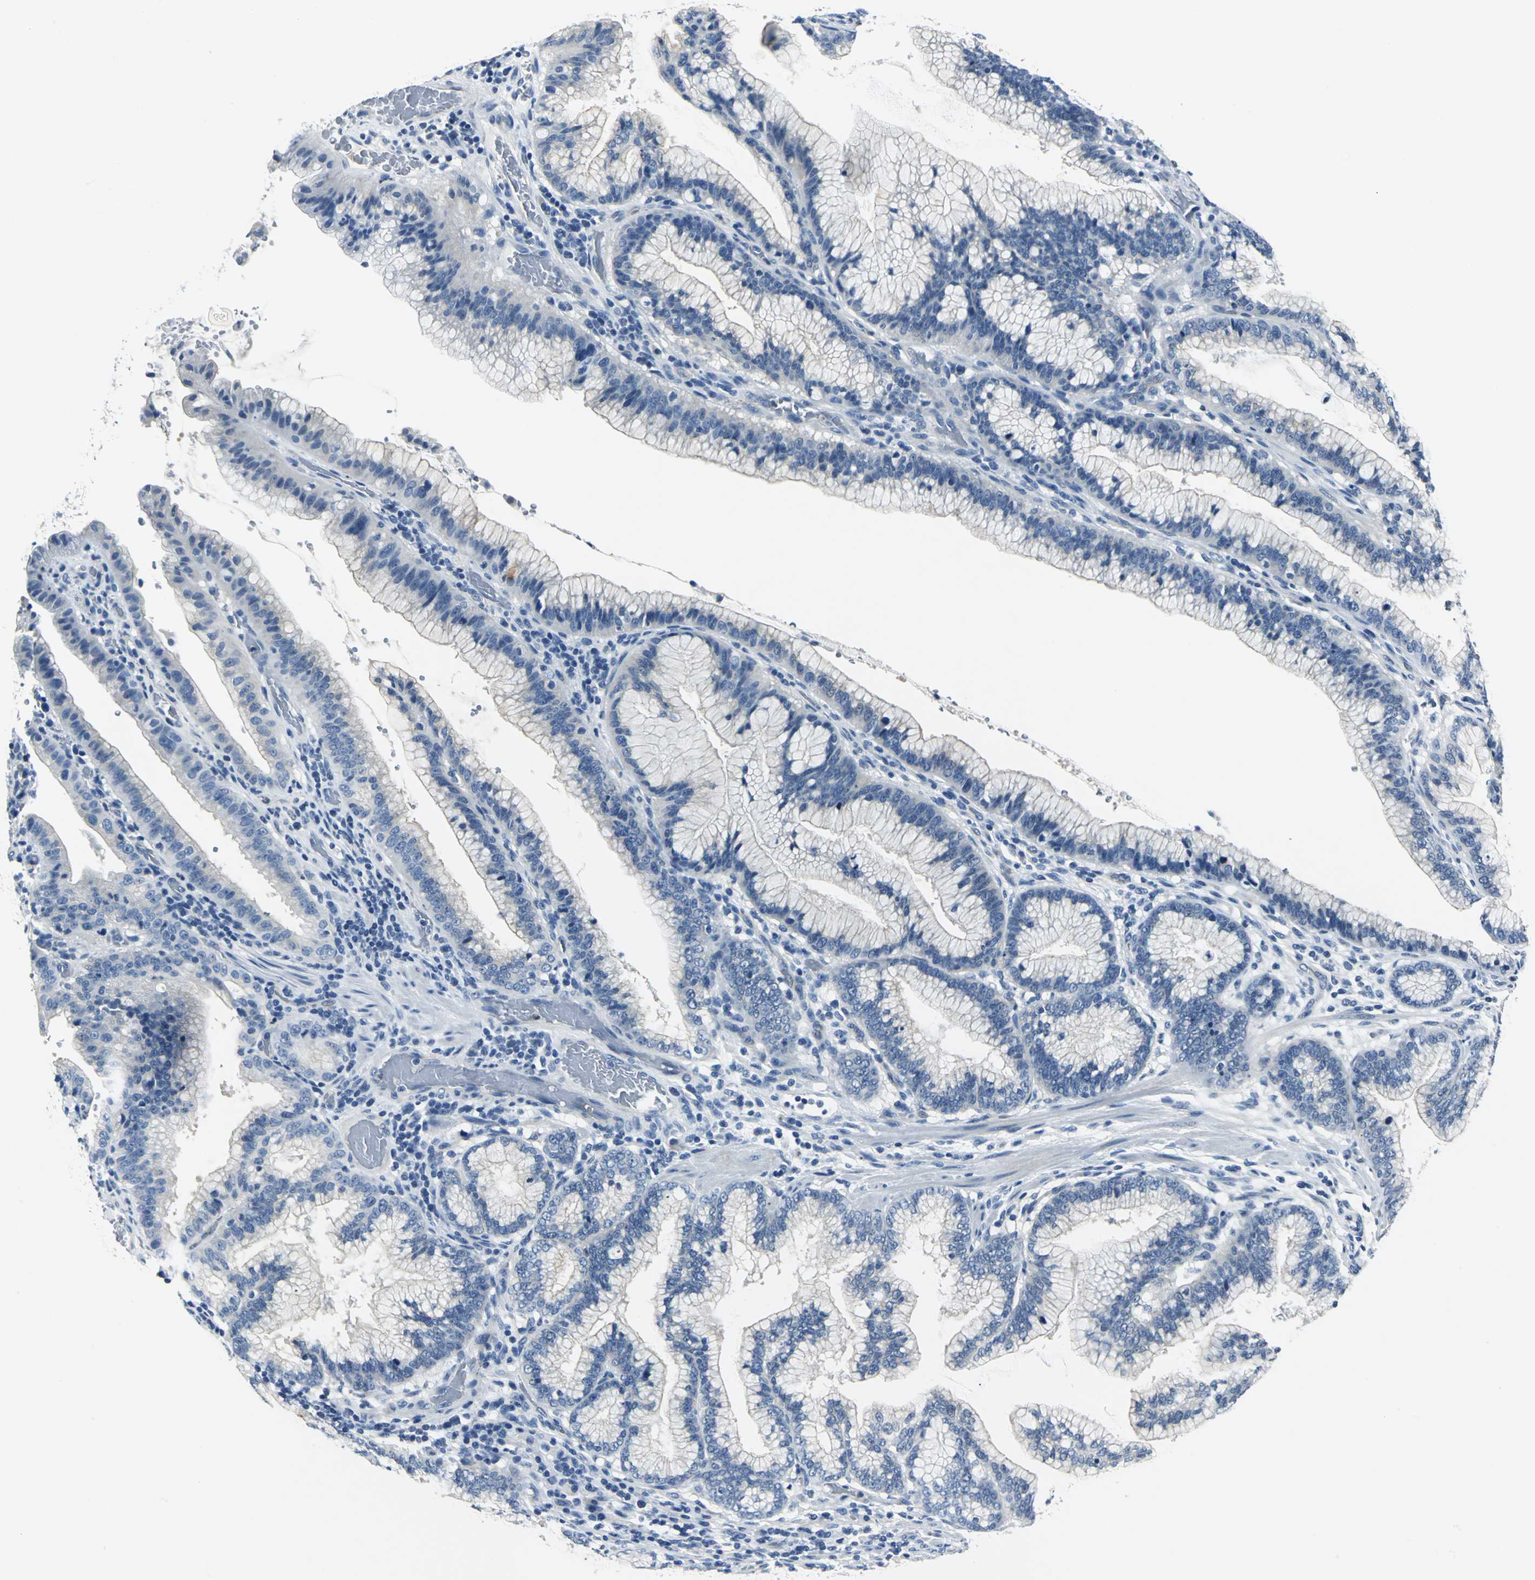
{"staining": {"intensity": "negative", "quantity": "none", "location": "none"}, "tissue": "pancreatic cancer", "cell_type": "Tumor cells", "image_type": "cancer", "snomed": [{"axis": "morphology", "description": "Adenocarcinoma, NOS"}, {"axis": "topography", "description": "Pancreas"}], "caption": "Photomicrograph shows no significant protein expression in tumor cells of pancreatic cancer (adenocarcinoma).", "gene": "RIPOR1", "patient": {"sex": "female", "age": 64}}